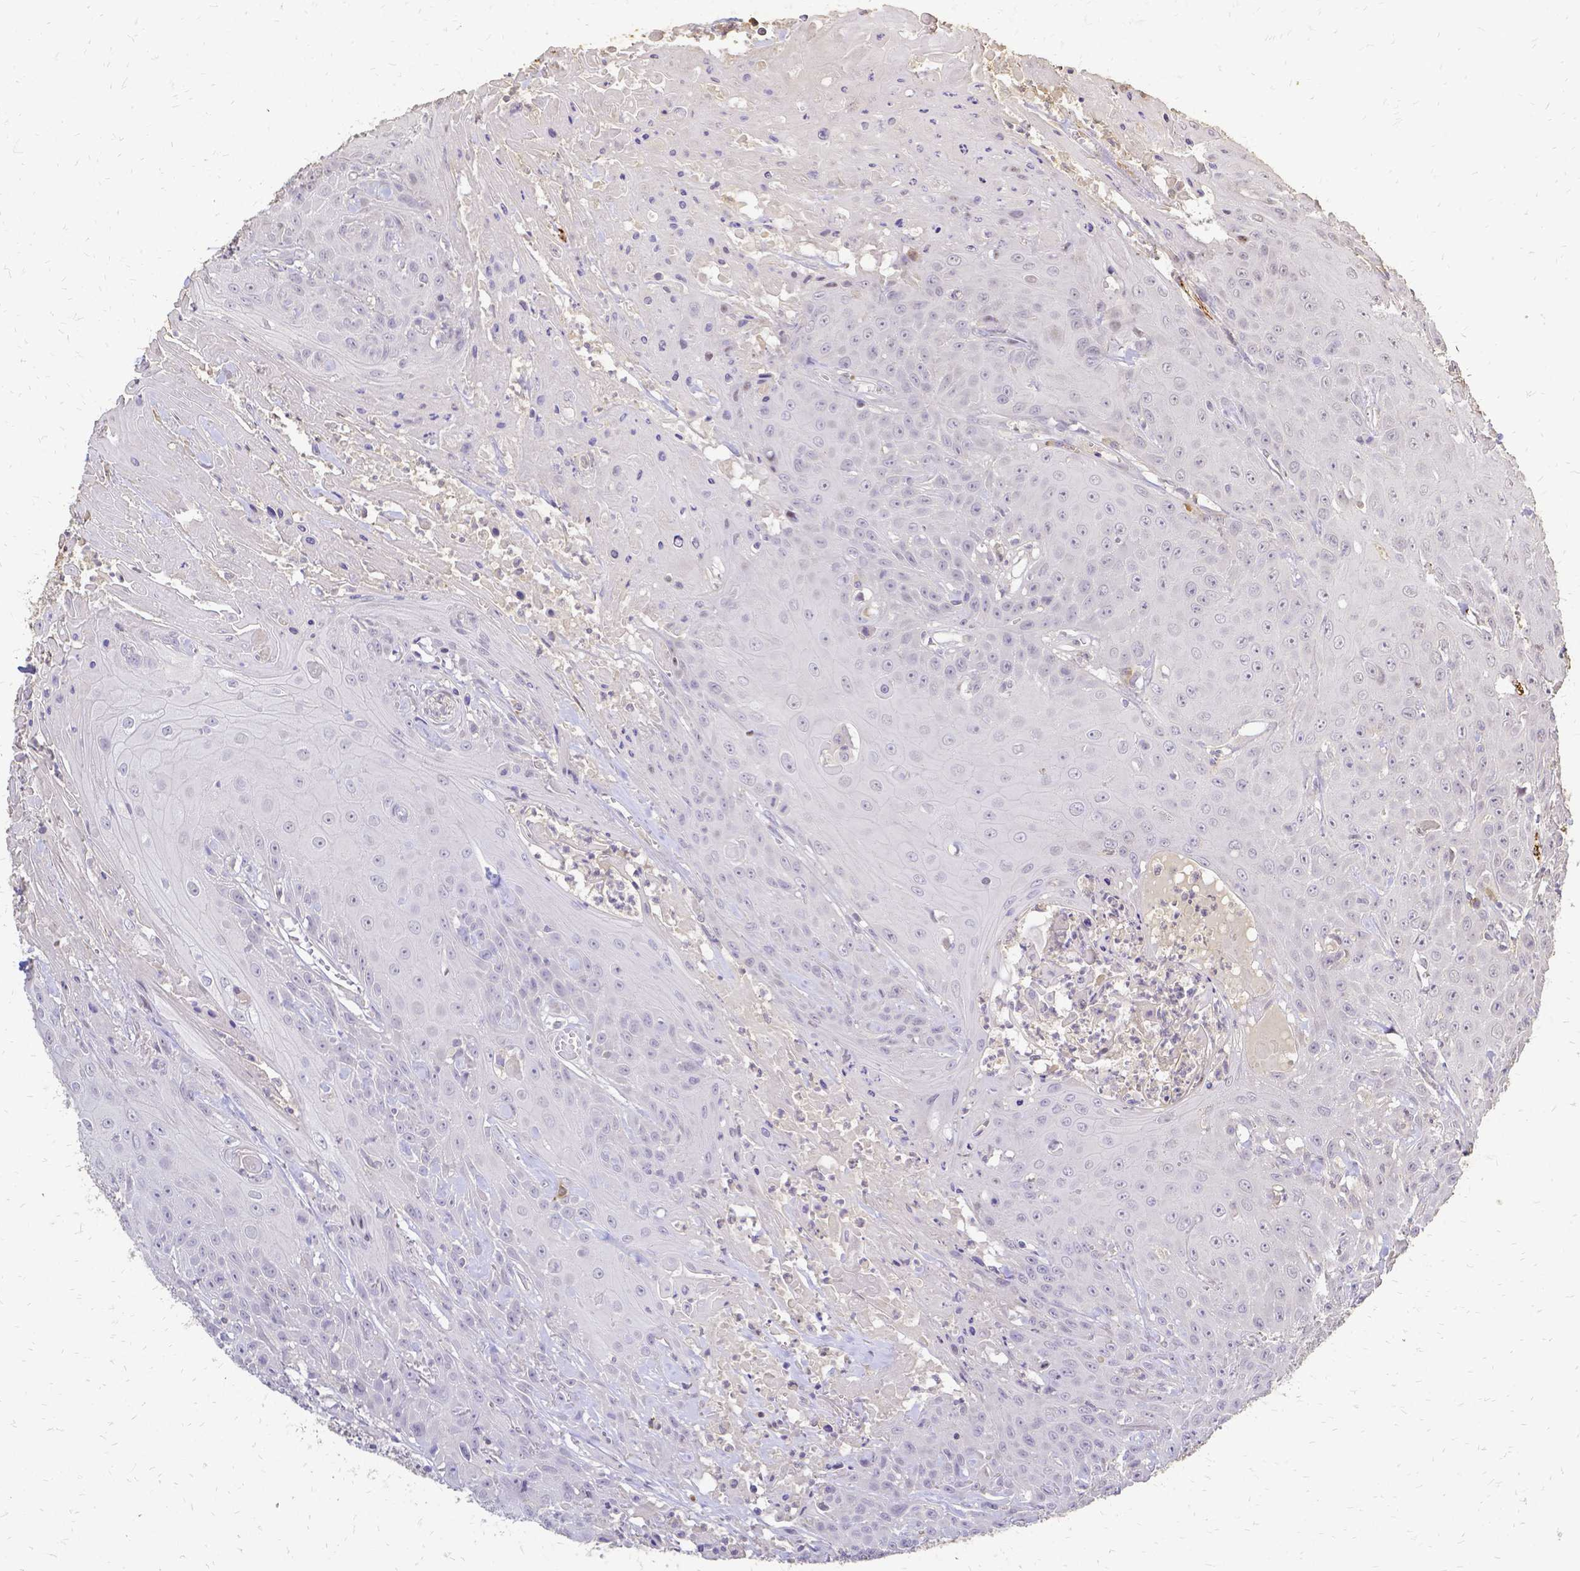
{"staining": {"intensity": "negative", "quantity": "none", "location": "none"}, "tissue": "head and neck cancer", "cell_type": "Tumor cells", "image_type": "cancer", "snomed": [{"axis": "morphology", "description": "Squamous cell carcinoma, NOS"}, {"axis": "topography", "description": "Skin"}, {"axis": "topography", "description": "Head-Neck"}], "caption": "Squamous cell carcinoma (head and neck) was stained to show a protein in brown. There is no significant staining in tumor cells. Brightfield microscopy of immunohistochemistry (IHC) stained with DAB (brown) and hematoxylin (blue), captured at high magnification.", "gene": "CIB1", "patient": {"sex": "male", "age": 80}}